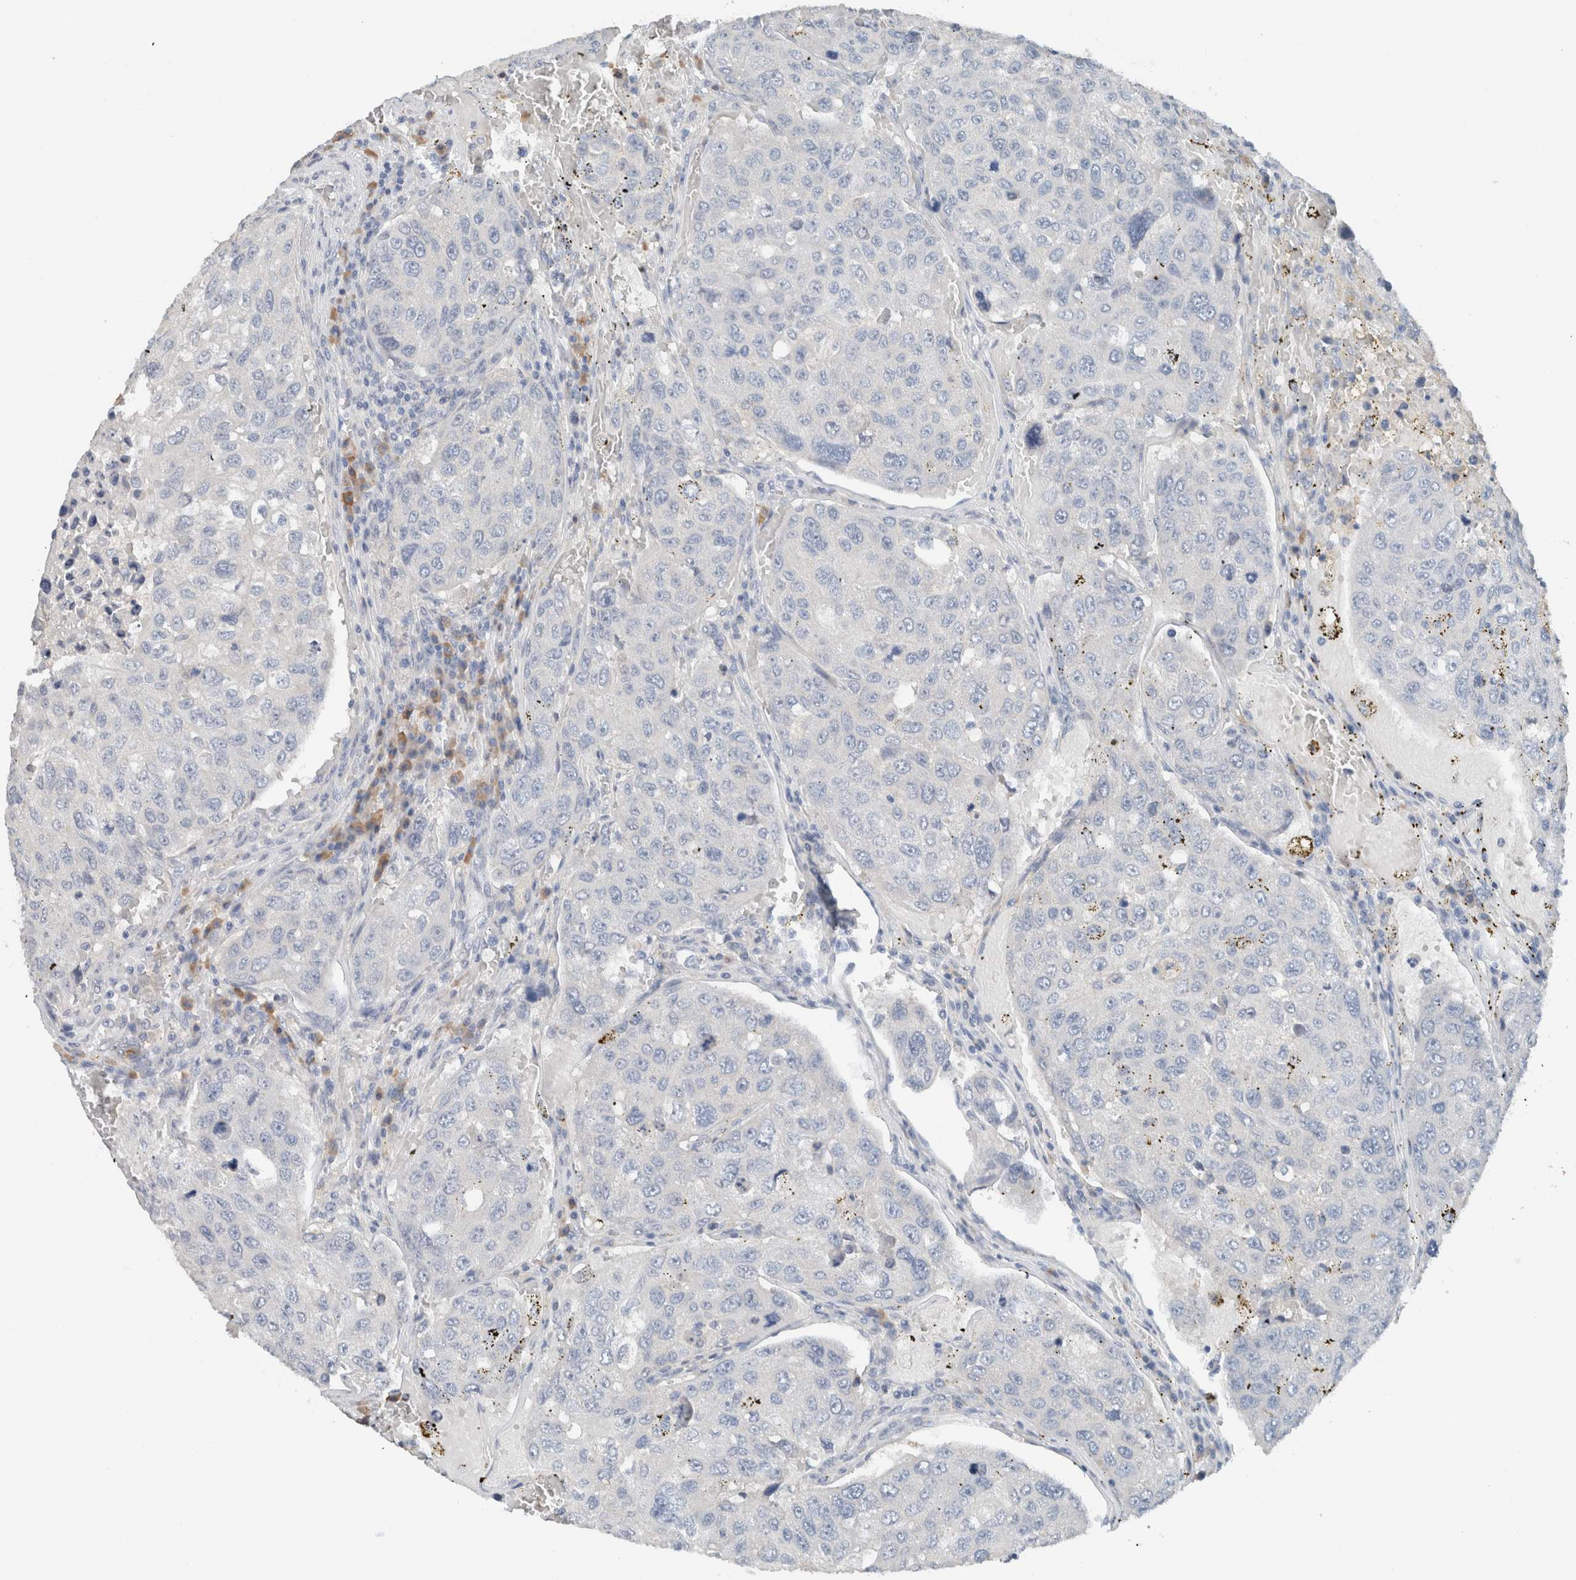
{"staining": {"intensity": "negative", "quantity": "none", "location": "none"}, "tissue": "urothelial cancer", "cell_type": "Tumor cells", "image_type": "cancer", "snomed": [{"axis": "morphology", "description": "Urothelial carcinoma, High grade"}, {"axis": "topography", "description": "Lymph node"}, {"axis": "topography", "description": "Urinary bladder"}], "caption": "Immunohistochemical staining of urothelial cancer shows no significant positivity in tumor cells. (DAB (3,3'-diaminobenzidine) immunohistochemistry with hematoxylin counter stain).", "gene": "DUOX1", "patient": {"sex": "male", "age": 51}}